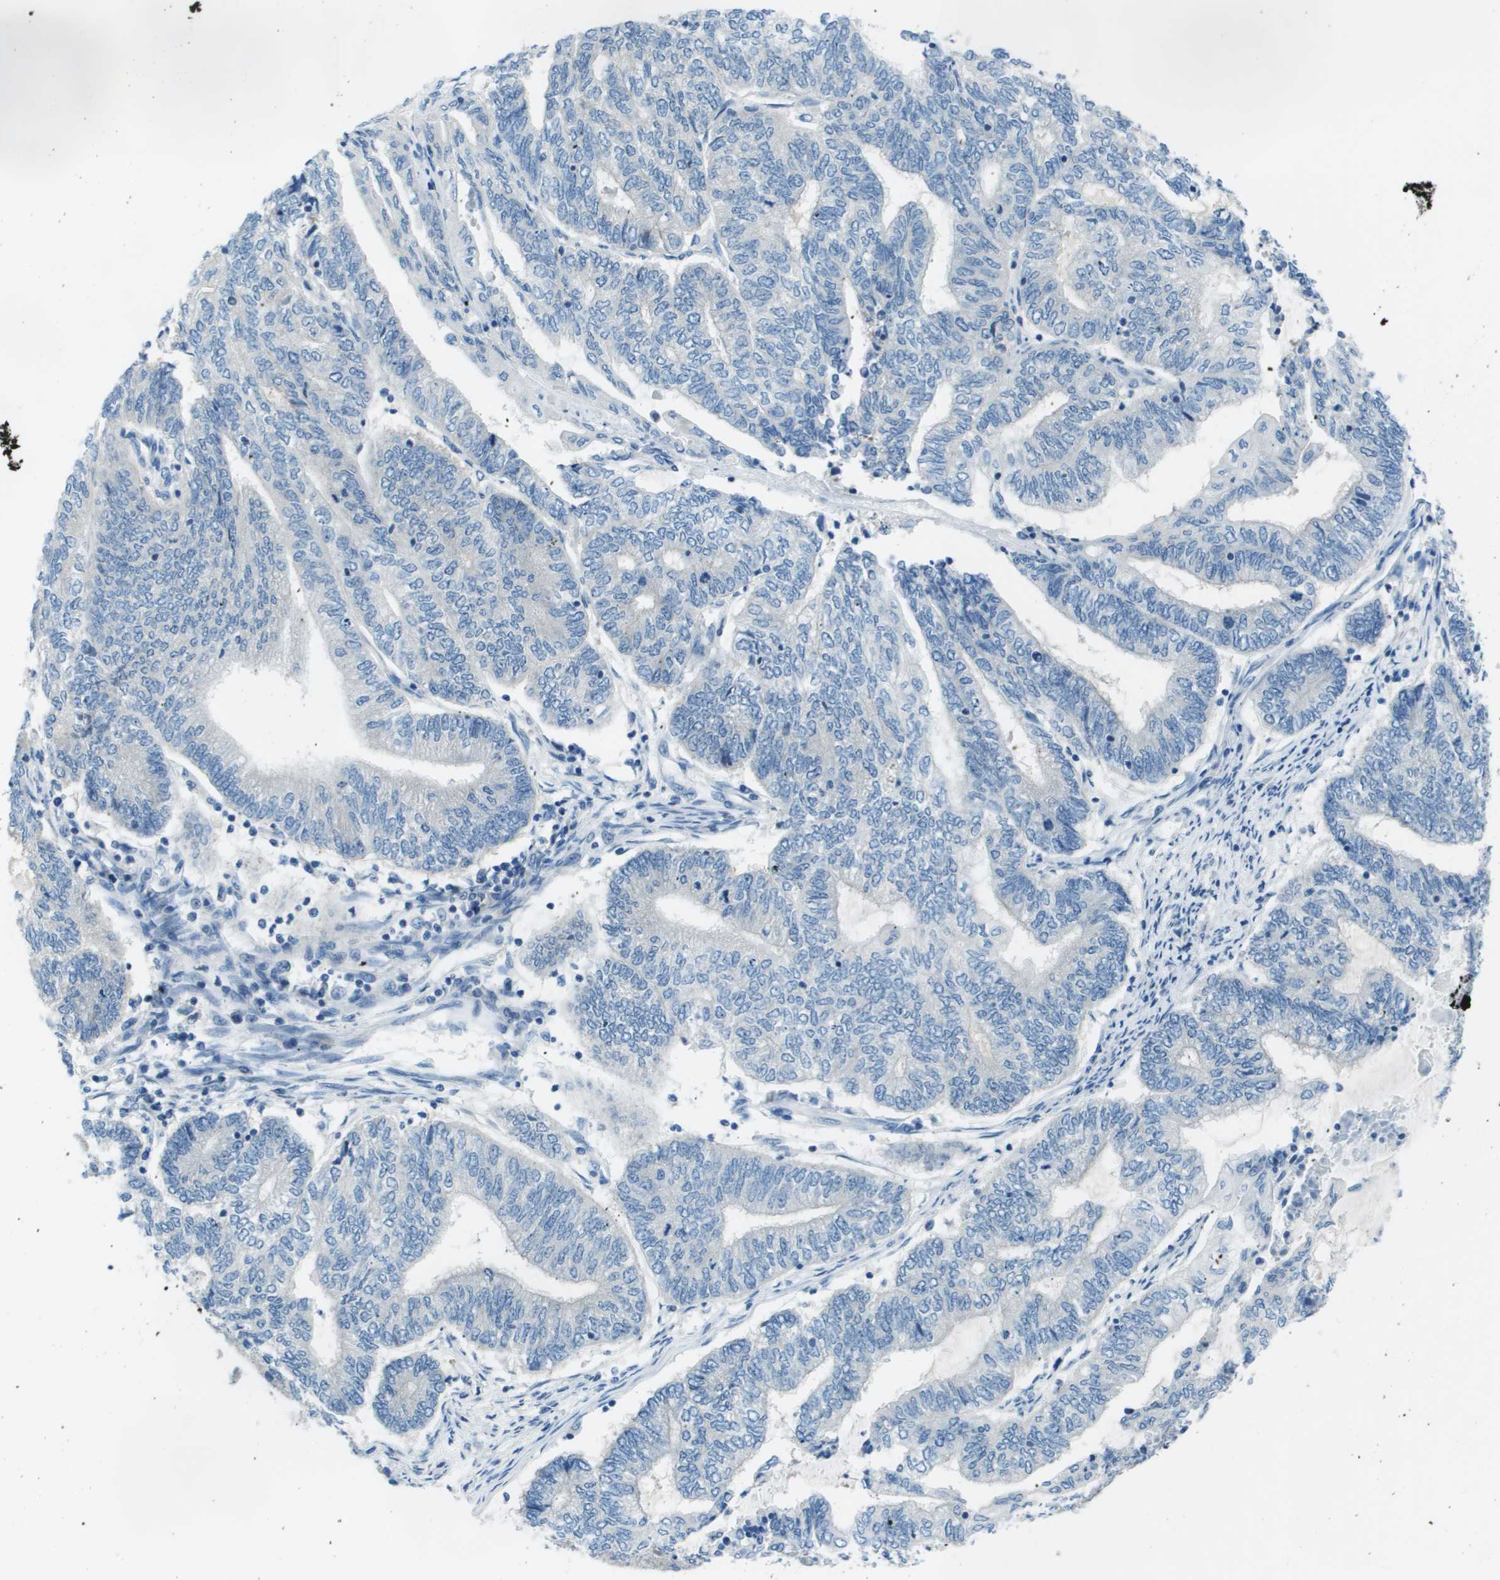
{"staining": {"intensity": "negative", "quantity": "none", "location": "none"}, "tissue": "endometrial cancer", "cell_type": "Tumor cells", "image_type": "cancer", "snomed": [{"axis": "morphology", "description": "Adenocarcinoma, NOS"}, {"axis": "topography", "description": "Uterus"}, {"axis": "topography", "description": "Endometrium"}], "caption": "Endometrial adenocarcinoma was stained to show a protein in brown. There is no significant staining in tumor cells. (DAB (3,3'-diaminobenzidine) immunohistochemistry visualized using brightfield microscopy, high magnification).", "gene": "STIP1", "patient": {"sex": "female", "age": 70}}